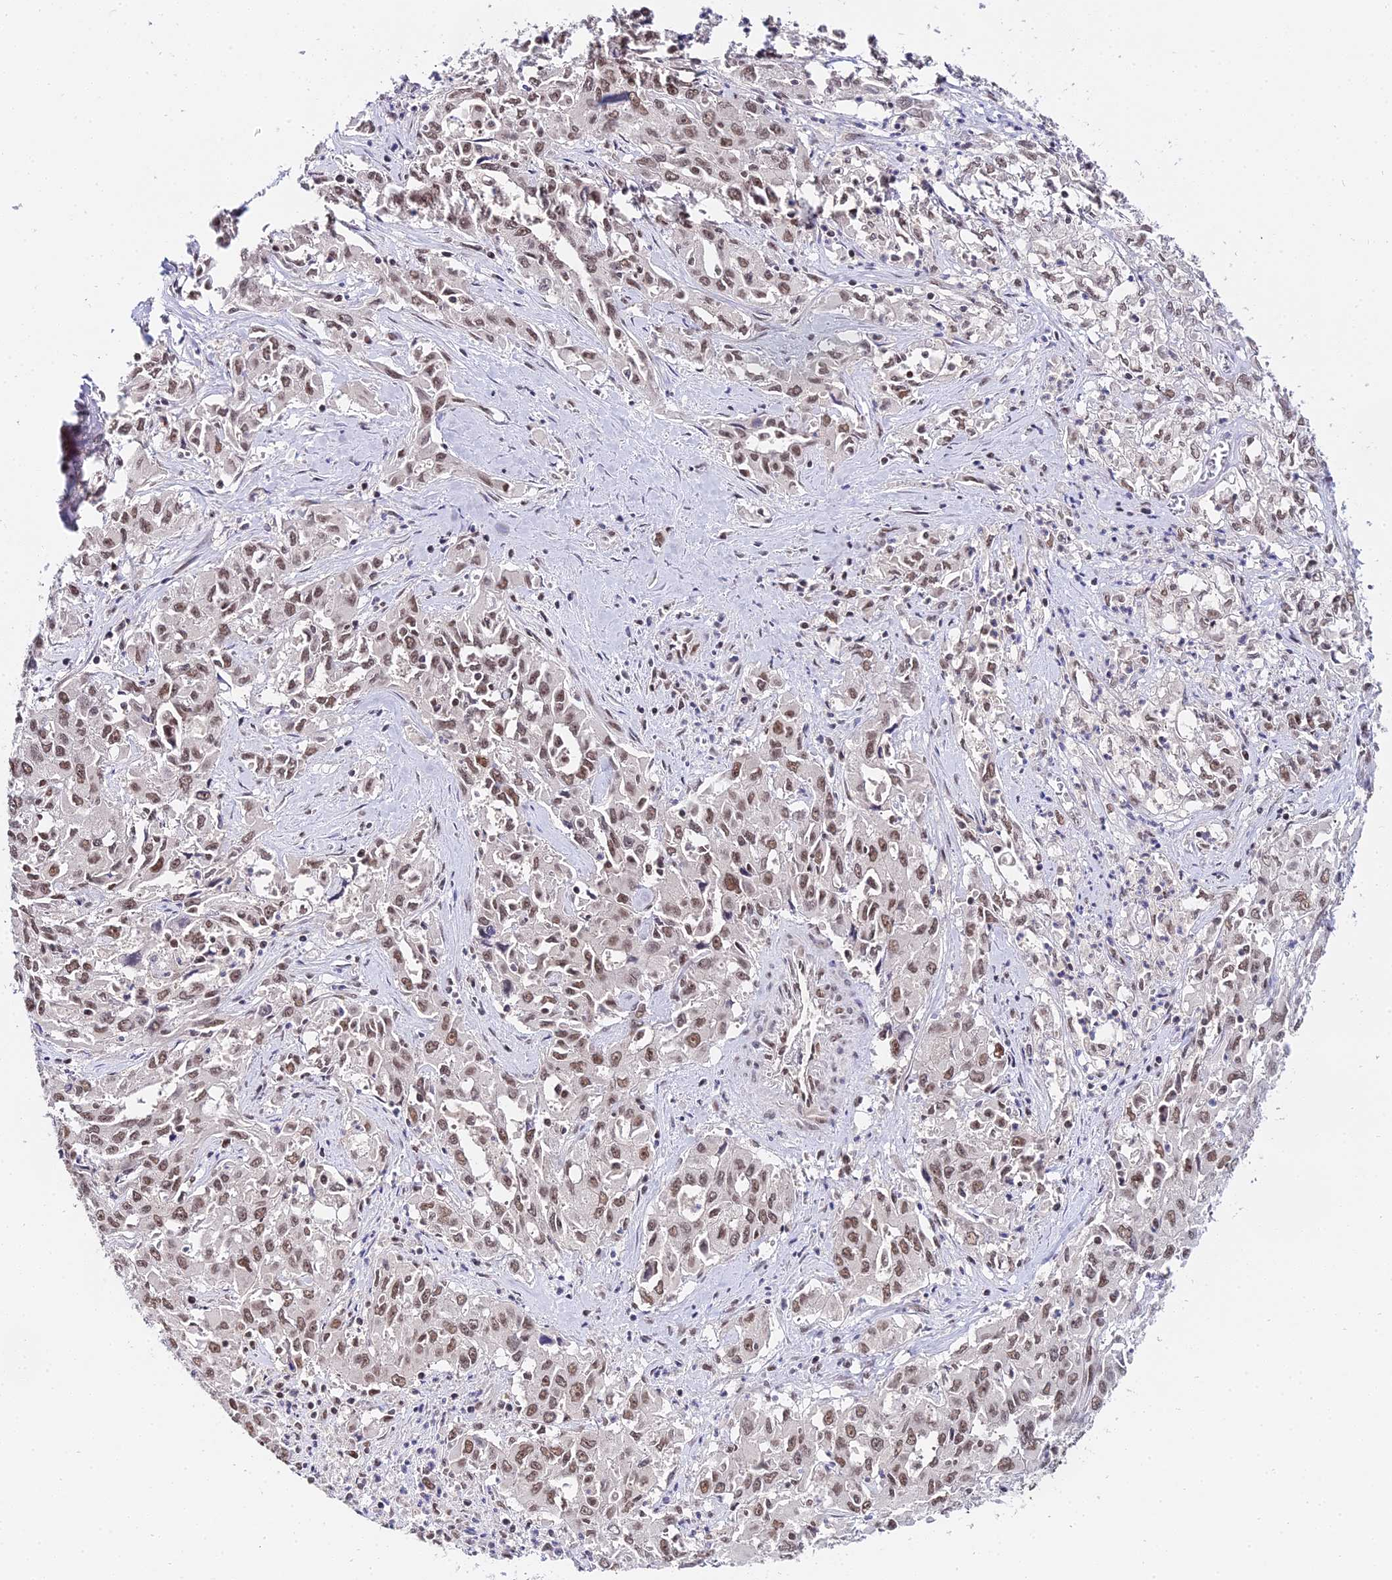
{"staining": {"intensity": "moderate", "quantity": ">75%", "location": "nuclear"}, "tissue": "liver cancer", "cell_type": "Tumor cells", "image_type": "cancer", "snomed": [{"axis": "morphology", "description": "Carcinoma, Hepatocellular, NOS"}, {"axis": "topography", "description": "Liver"}], "caption": "Protein staining of liver hepatocellular carcinoma tissue exhibits moderate nuclear staining in about >75% of tumor cells.", "gene": "EXOSC3", "patient": {"sex": "male", "age": 63}}